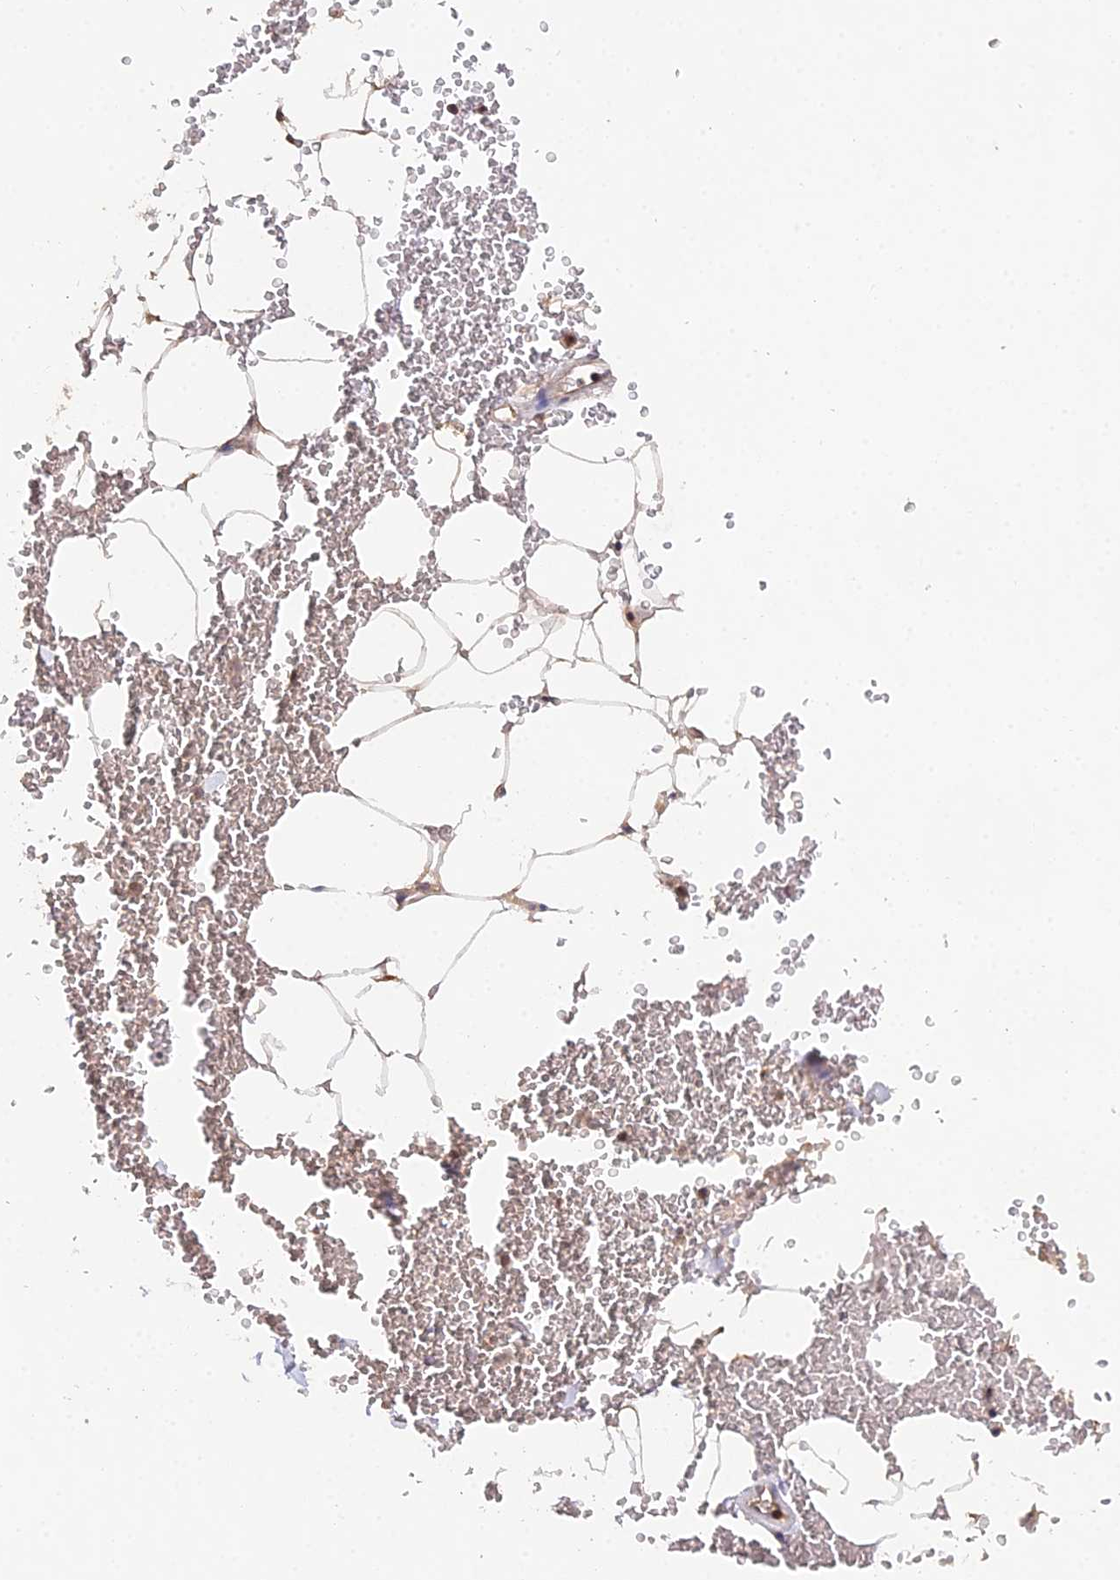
{"staining": {"intensity": "negative", "quantity": "none", "location": "none"}, "tissue": "adipose tissue", "cell_type": "Adipocytes", "image_type": "normal", "snomed": [{"axis": "morphology", "description": "Normal tissue, NOS"}, {"axis": "topography", "description": "Adipose tissue"}, {"axis": "topography", "description": "Peripheral nerve tissue"}], "caption": "Immunohistochemistry (IHC) photomicrograph of unremarkable adipose tissue: adipose tissue stained with DAB reveals no significant protein positivity in adipocytes.", "gene": "FBP1", "patient": {"sex": "male", "age": 52}}